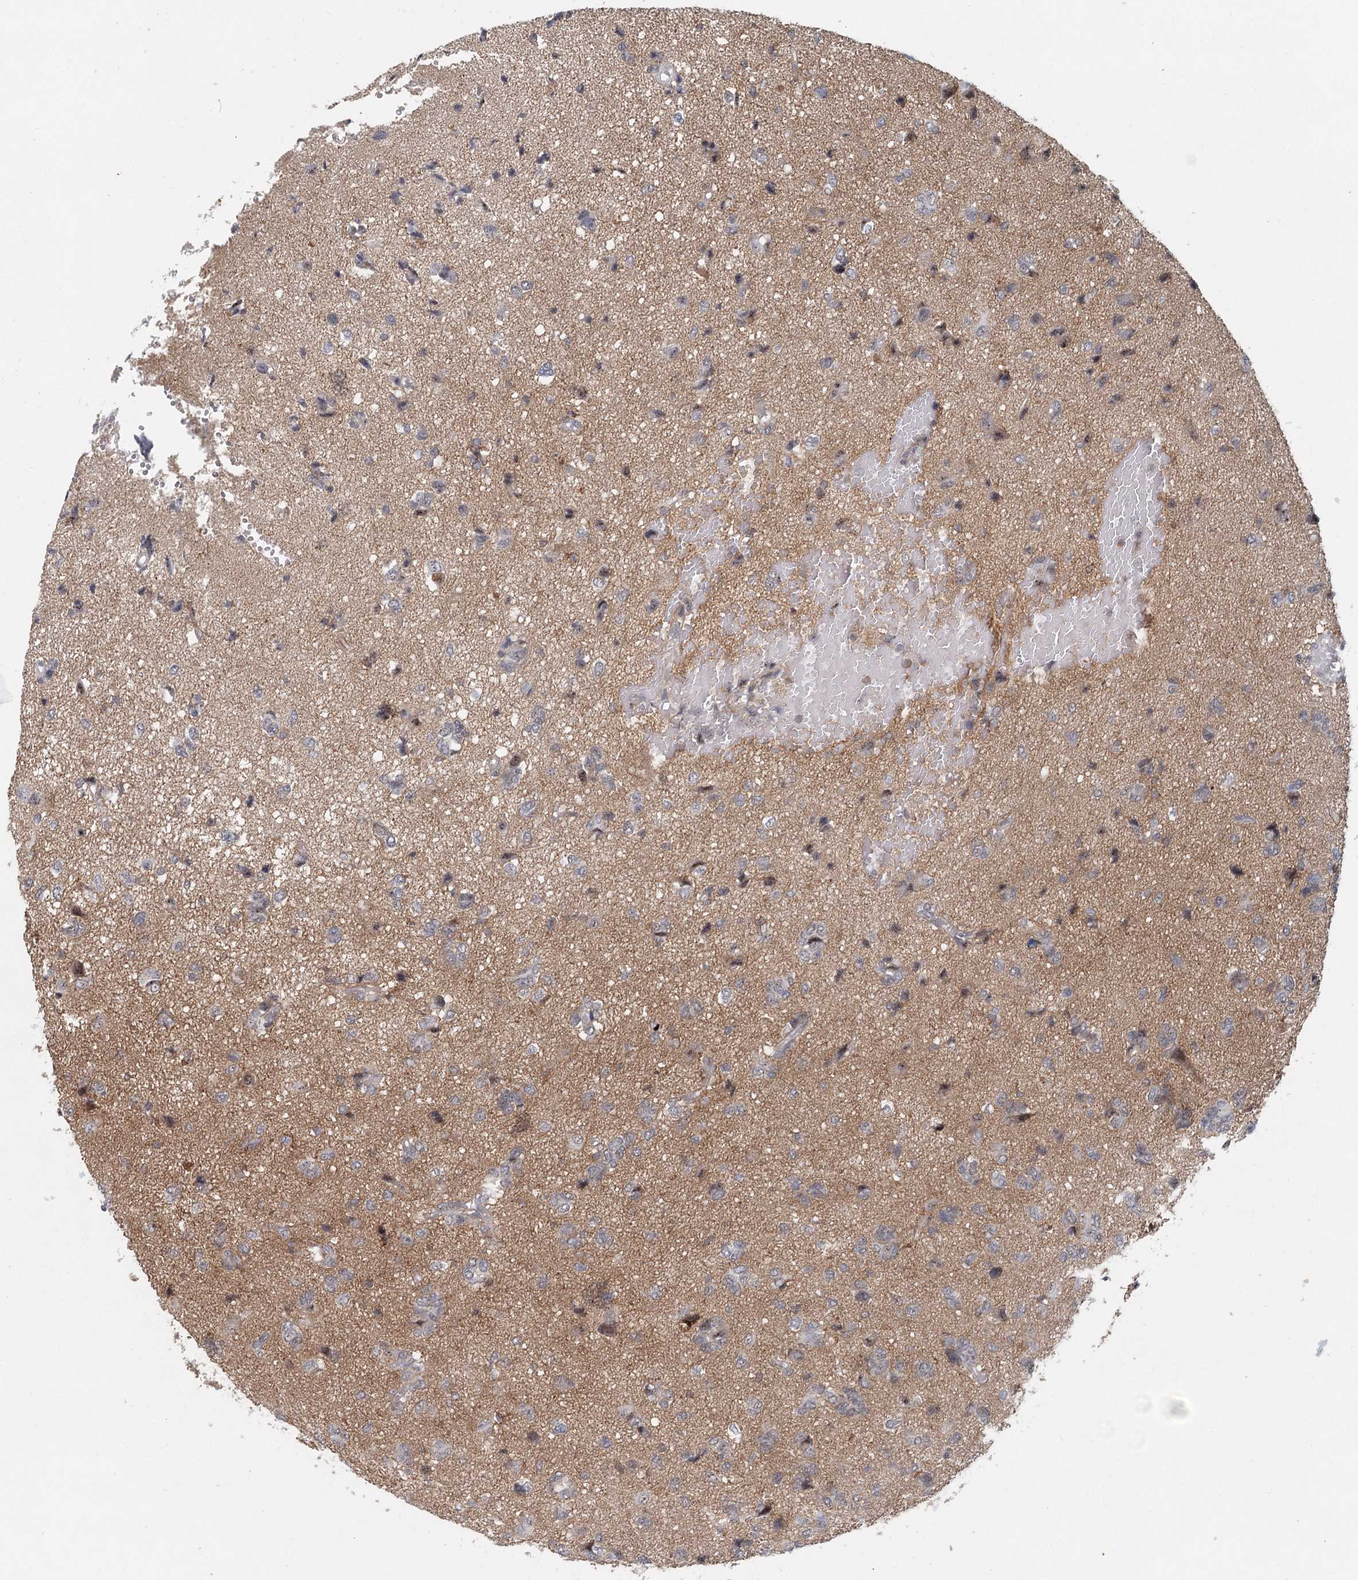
{"staining": {"intensity": "weak", "quantity": "<25%", "location": "nuclear"}, "tissue": "glioma", "cell_type": "Tumor cells", "image_type": "cancer", "snomed": [{"axis": "morphology", "description": "Glioma, malignant, High grade"}, {"axis": "topography", "description": "Brain"}], "caption": "A micrograph of high-grade glioma (malignant) stained for a protein reveals no brown staining in tumor cells.", "gene": "CDC42SE2", "patient": {"sex": "female", "age": 59}}